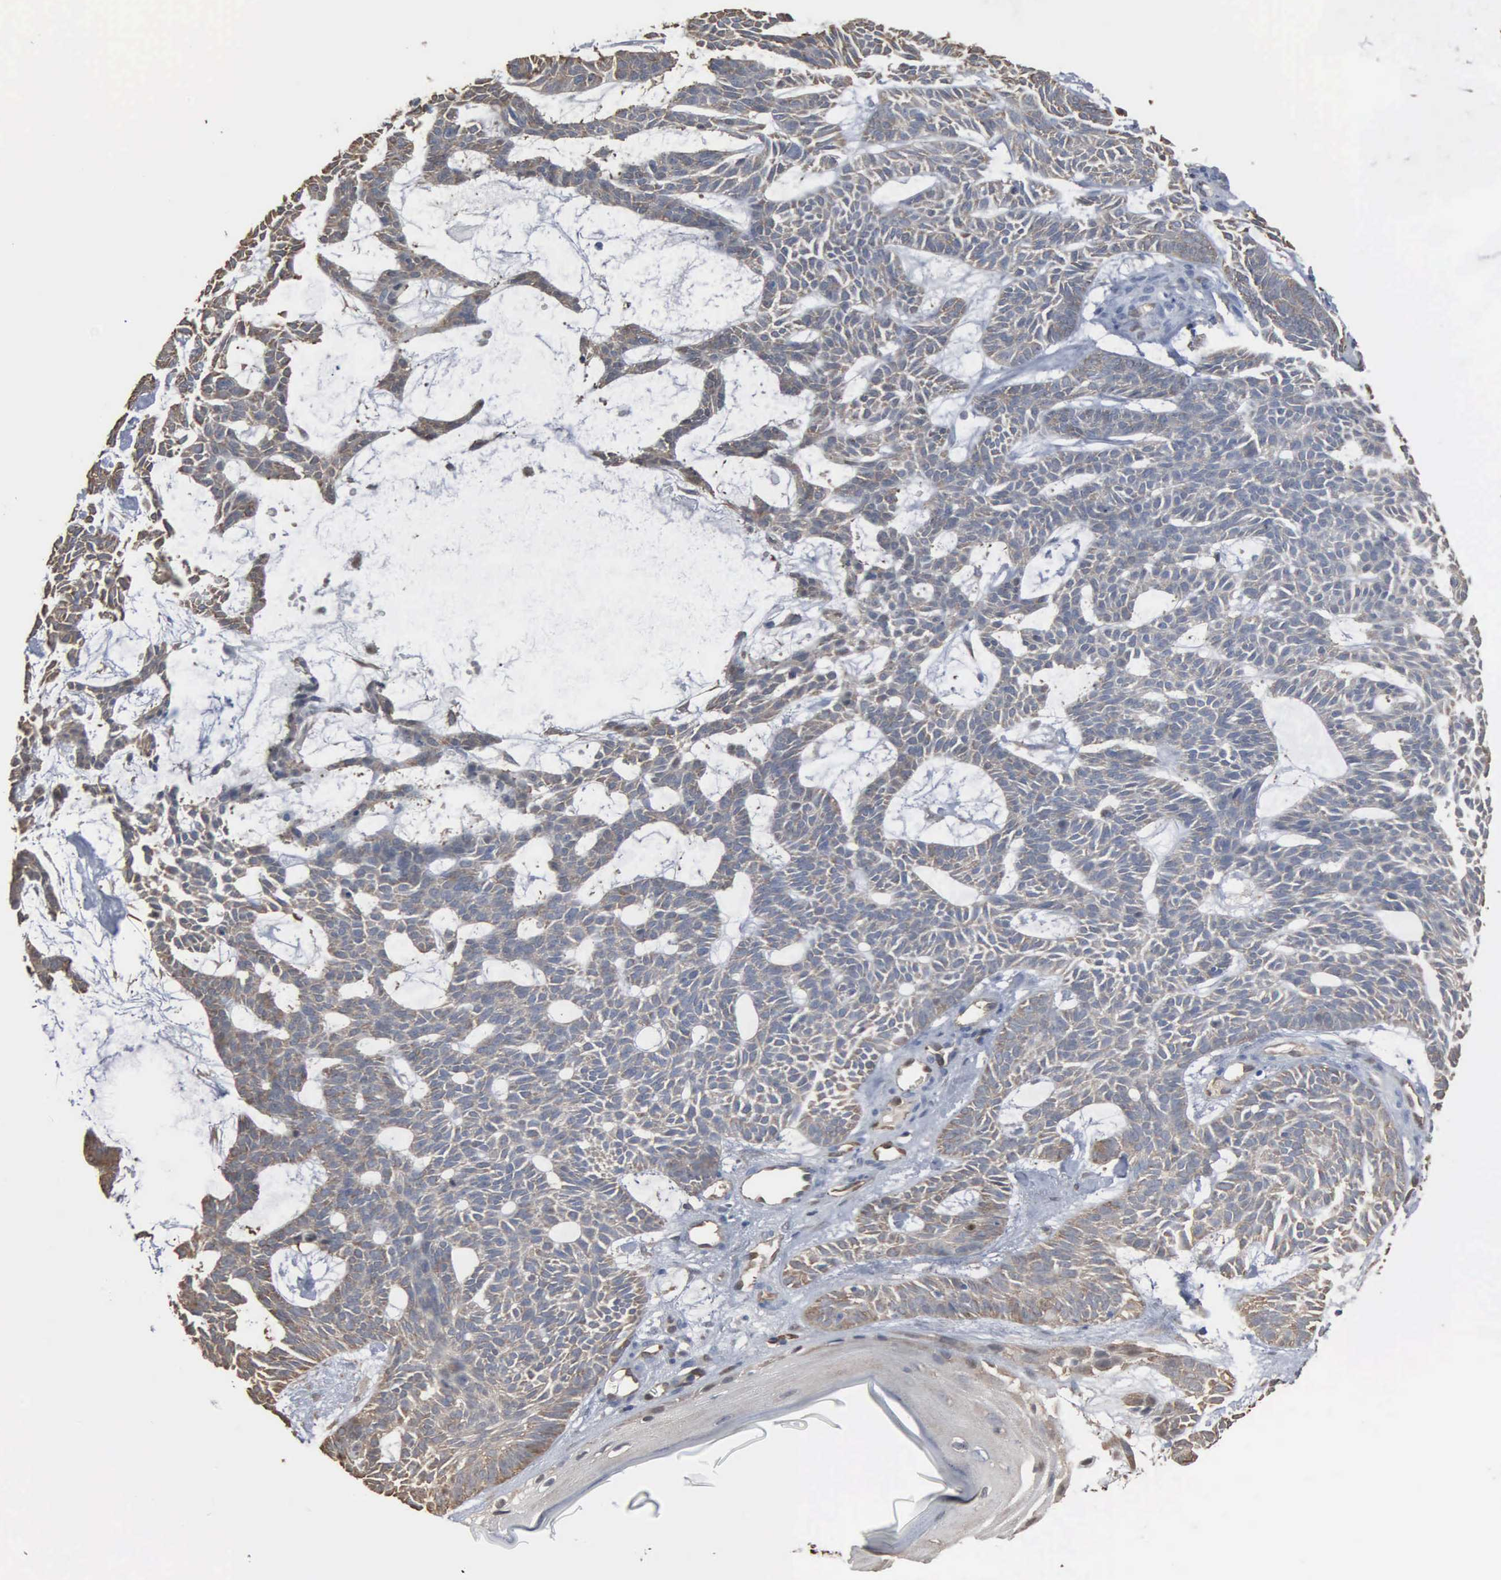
{"staining": {"intensity": "weak", "quantity": "25%-75%", "location": "cytoplasmic/membranous"}, "tissue": "skin cancer", "cell_type": "Tumor cells", "image_type": "cancer", "snomed": [{"axis": "morphology", "description": "Basal cell carcinoma"}, {"axis": "topography", "description": "Skin"}], "caption": "Skin basal cell carcinoma tissue exhibits weak cytoplasmic/membranous staining in approximately 25%-75% of tumor cells (DAB IHC, brown staining for protein, blue staining for nuclei).", "gene": "FSCN1", "patient": {"sex": "male", "age": 75}}